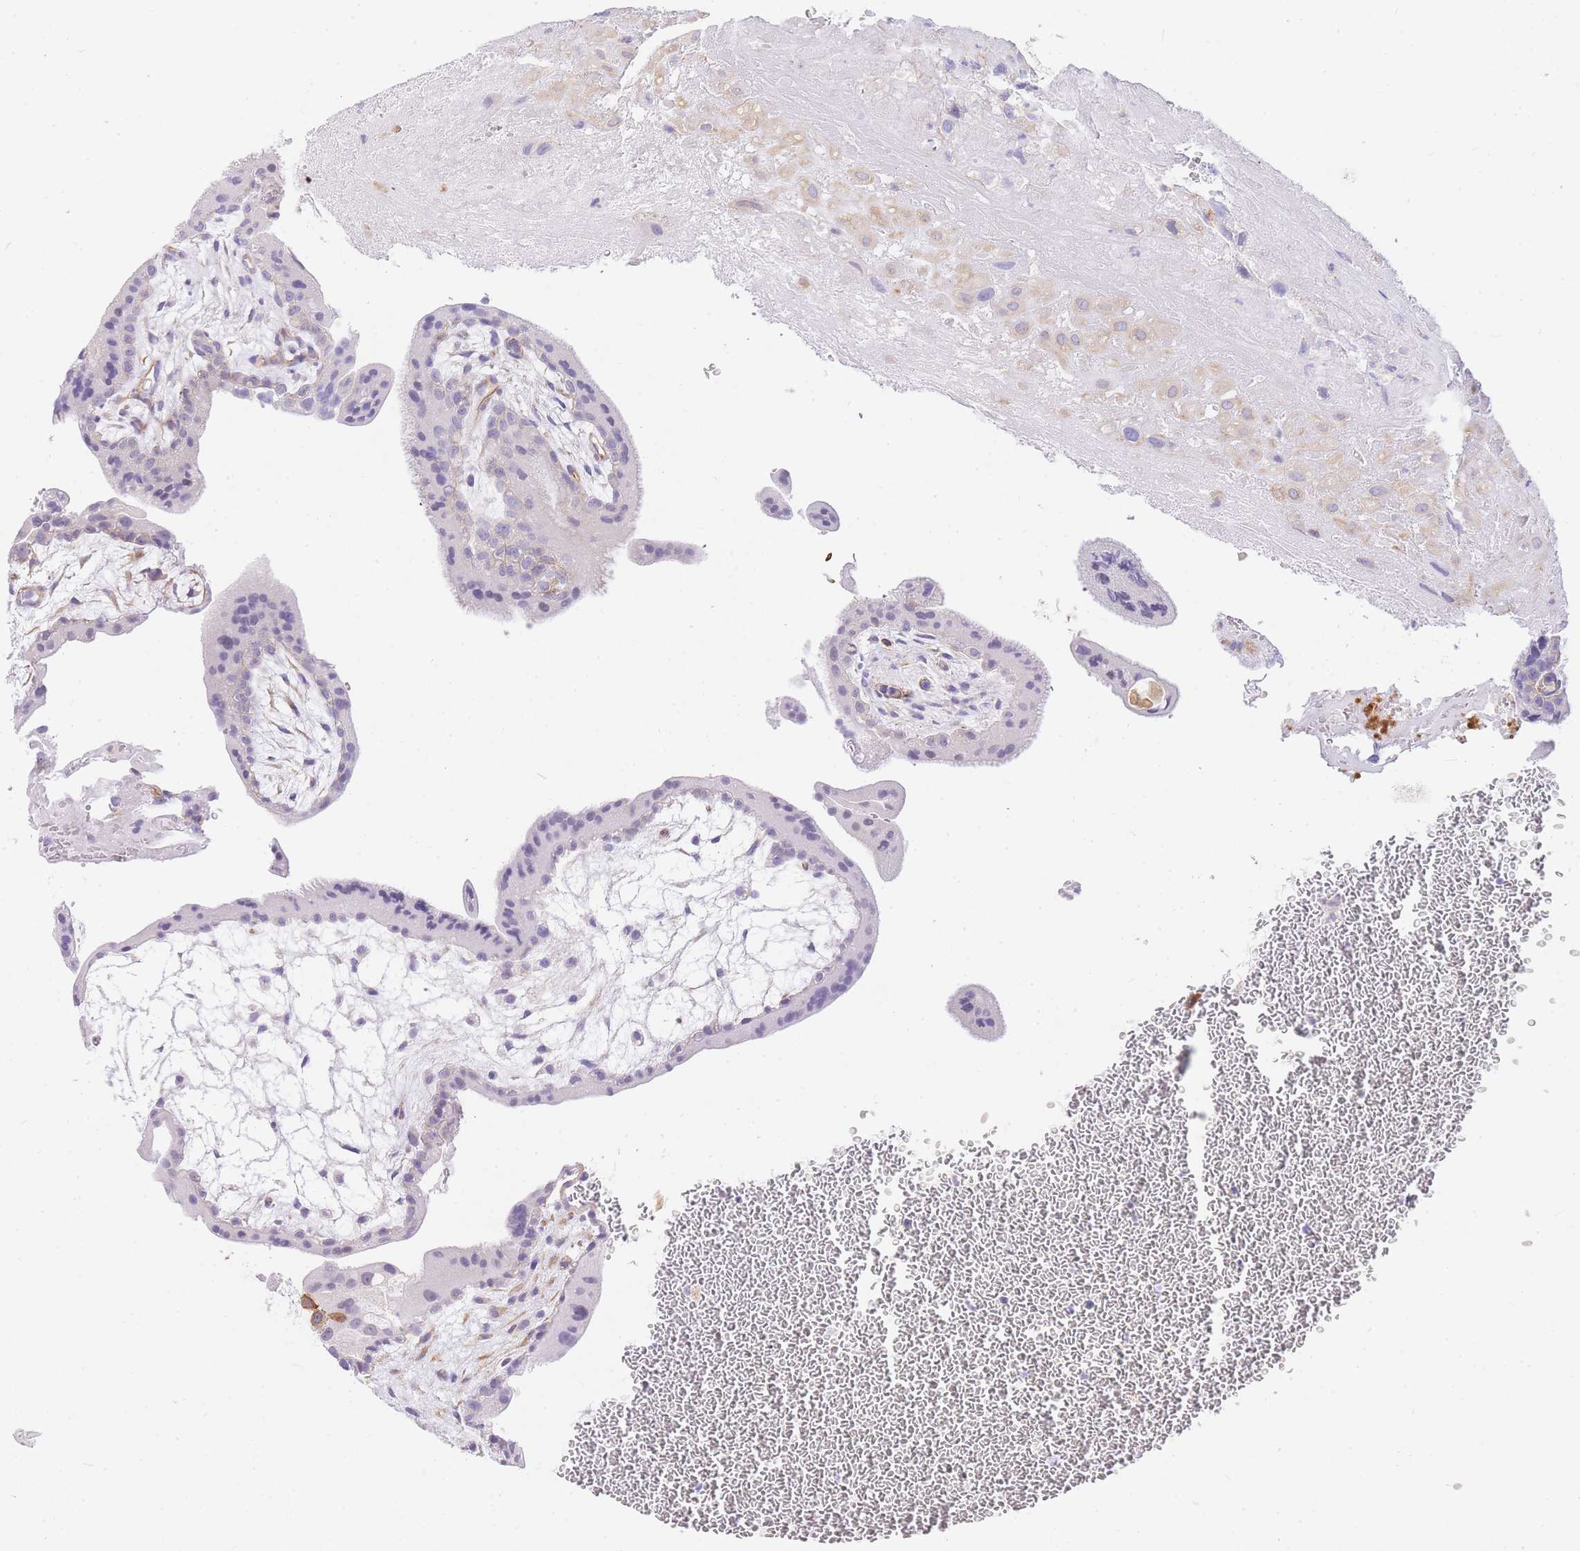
{"staining": {"intensity": "moderate", "quantity": "<25%", "location": "cytoplasmic/membranous"}, "tissue": "placenta", "cell_type": "Decidual cells", "image_type": "normal", "snomed": [{"axis": "morphology", "description": "Normal tissue, NOS"}, {"axis": "topography", "description": "Placenta"}], "caption": "Protein analysis of normal placenta exhibits moderate cytoplasmic/membranous positivity in about <25% of decidual cells. (DAB = brown stain, brightfield microscopy at high magnification).", "gene": "SRSF12", "patient": {"sex": "female", "age": 35}}